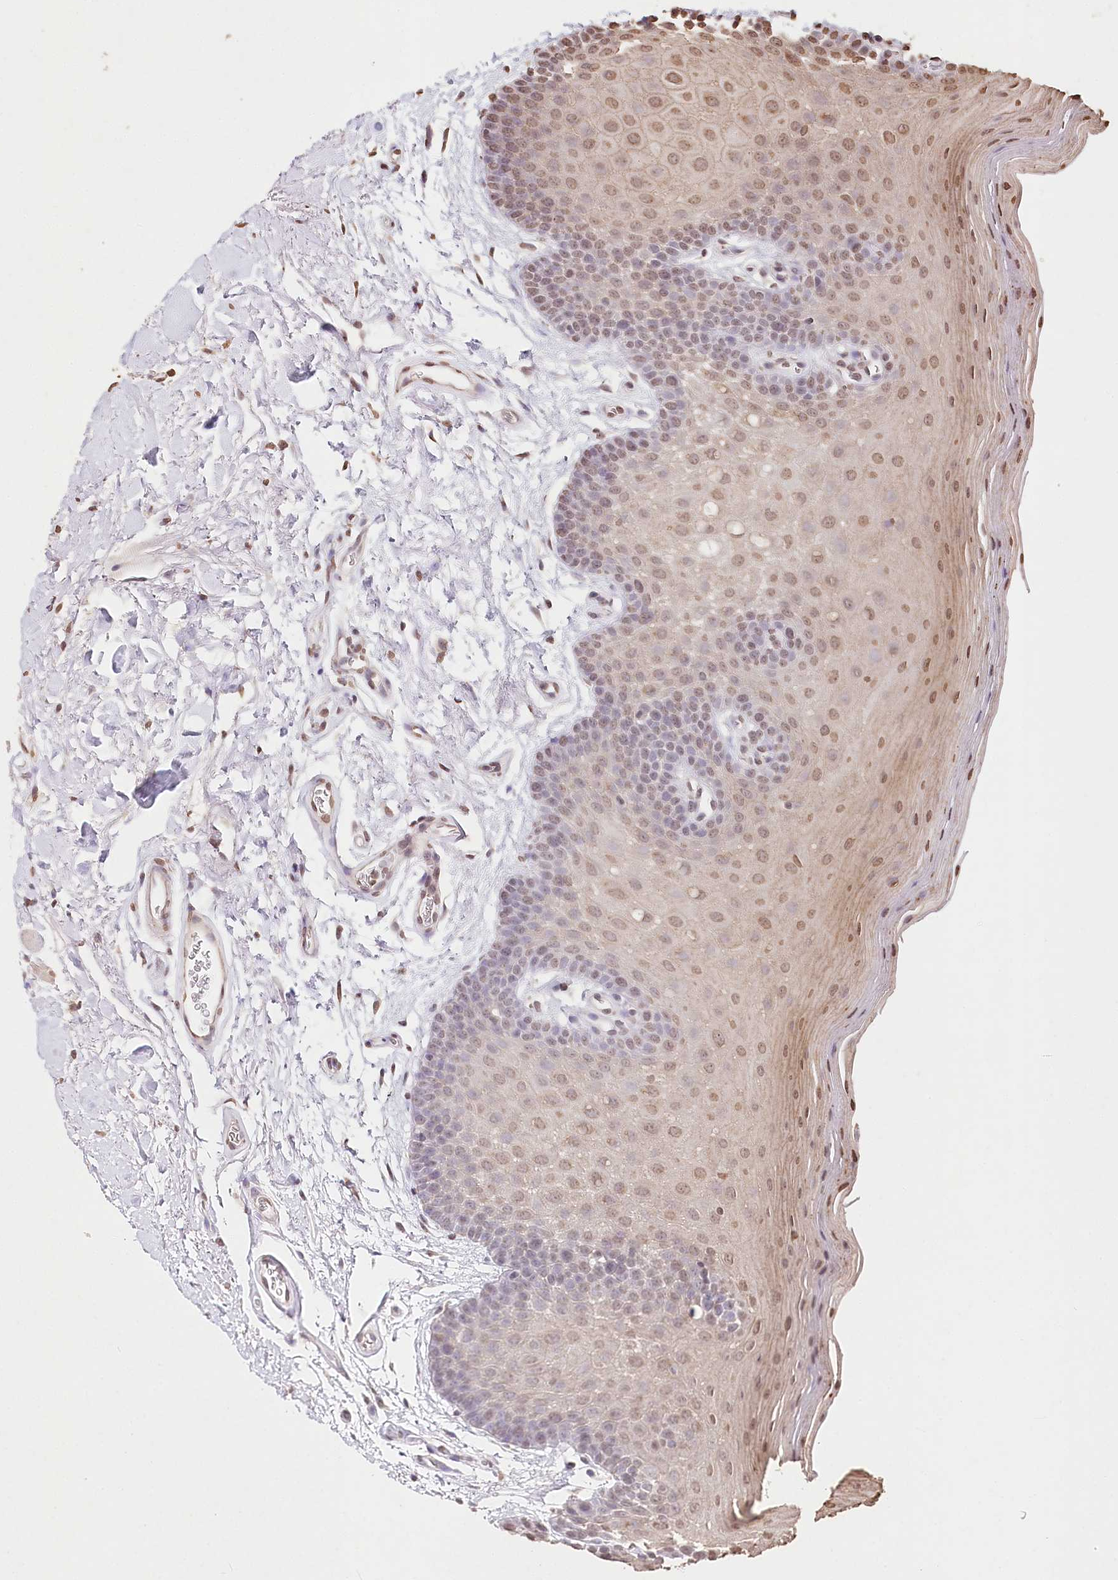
{"staining": {"intensity": "moderate", "quantity": "25%-75%", "location": "nuclear"}, "tissue": "oral mucosa", "cell_type": "Squamous epithelial cells", "image_type": "normal", "snomed": [{"axis": "morphology", "description": "Normal tissue, NOS"}, {"axis": "topography", "description": "Oral tissue"}], "caption": "Immunohistochemistry of normal human oral mucosa exhibits medium levels of moderate nuclear expression in approximately 25%-75% of squamous epithelial cells. The staining was performed using DAB to visualize the protein expression in brown, while the nuclei were stained in blue with hematoxylin (Magnification: 20x).", "gene": "DMXL1", "patient": {"sex": "male", "age": 62}}